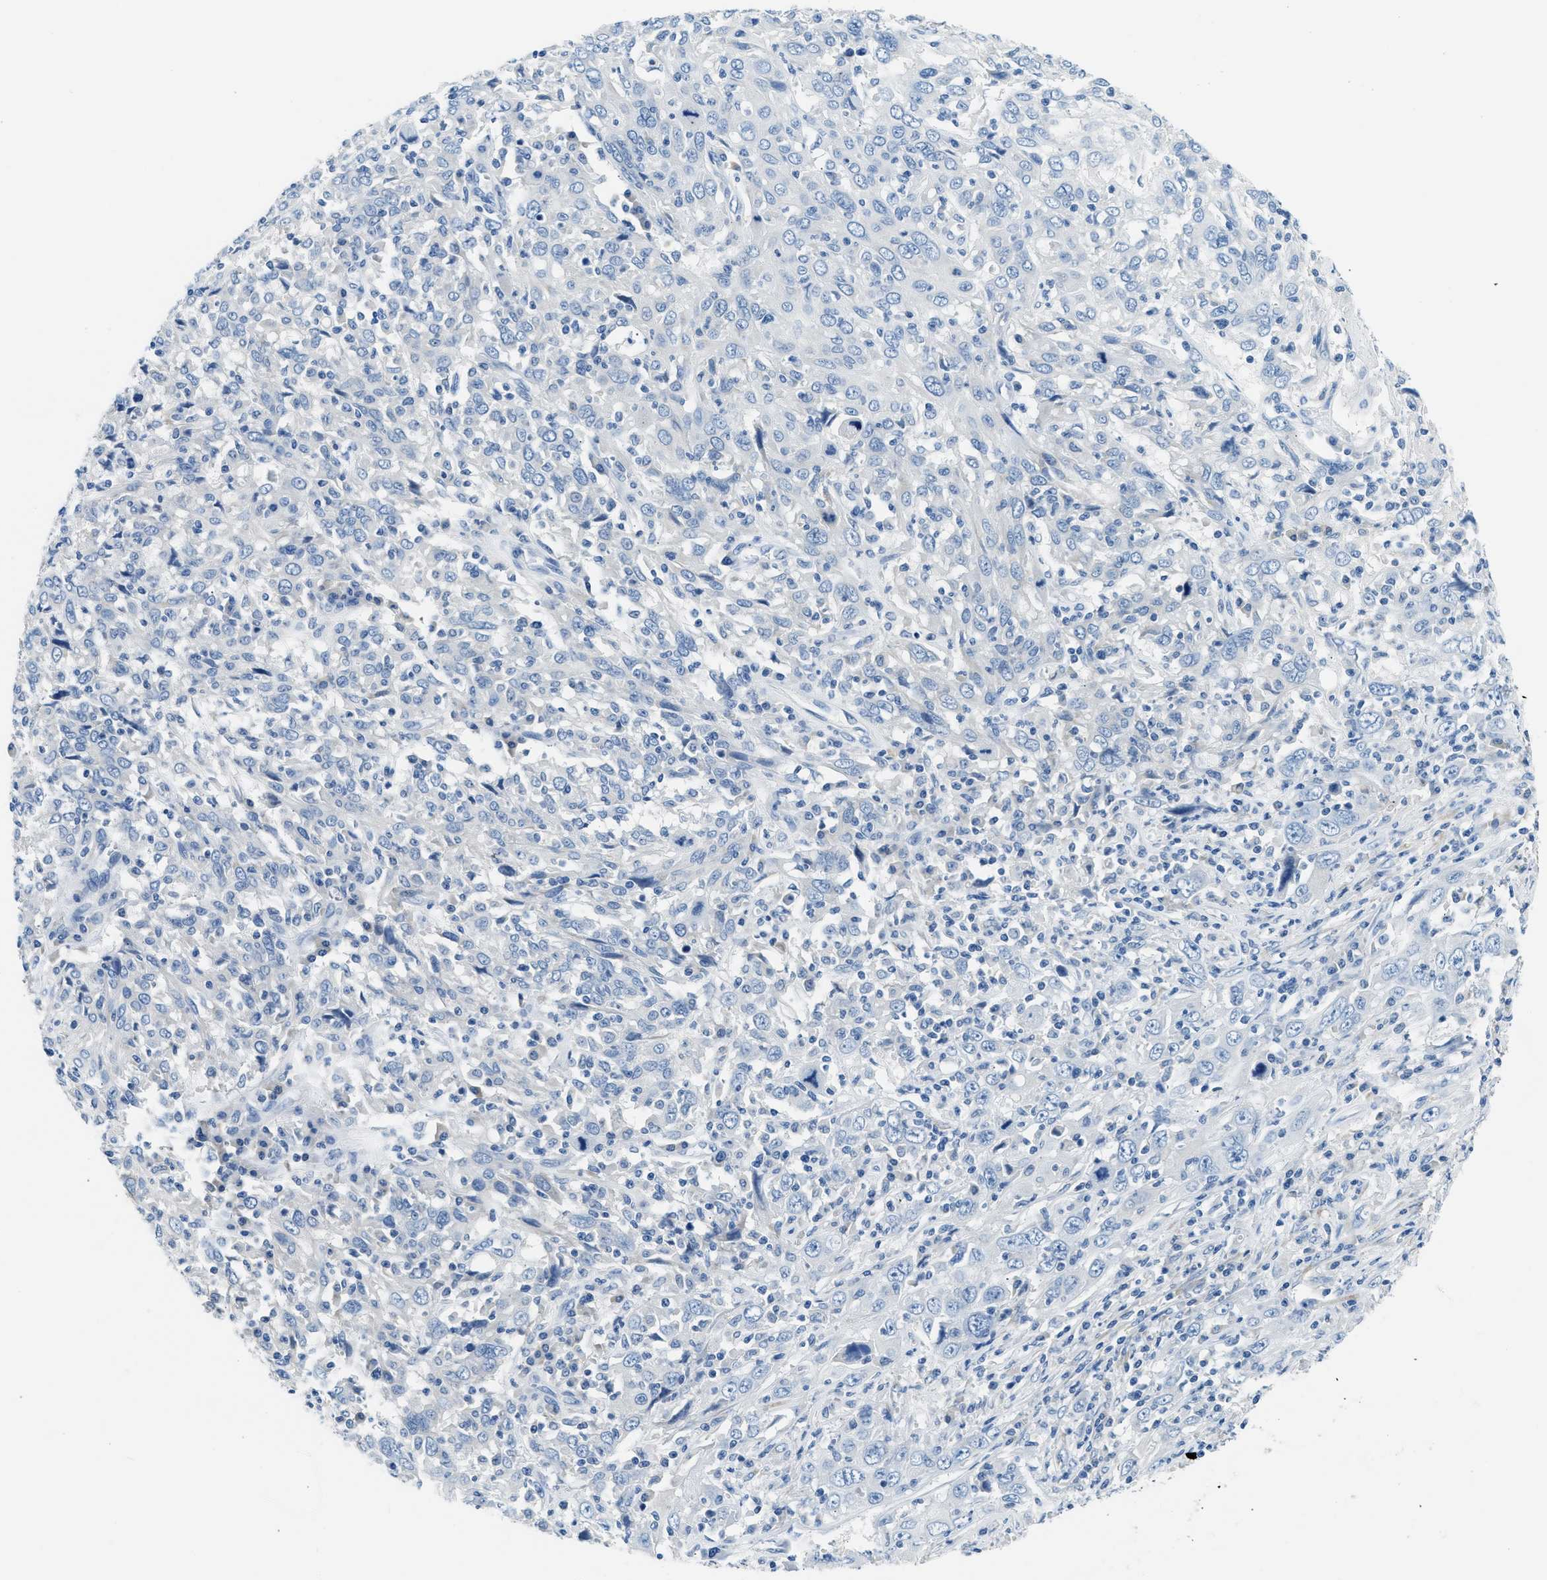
{"staining": {"intensity": "negative", "quantity": "none", "location": "none"}, "tissue": "cervical cancer", "cell_type": "Tumor cells", "image_type": "cancer", "snomed": [{"axis": "morphology", "description": "Squamous cell carcinoma, NOS"}, {"axis": "topography", "description": "Cervix"}], "caption": "Cervical cancer (squamous cell carcinoma) stained for a protein using immunohistochemistry (IHC) demonstrates no staining tumor cells.", "gene": "CLDN18", "patient": {"sex": "female", "age": 46}}